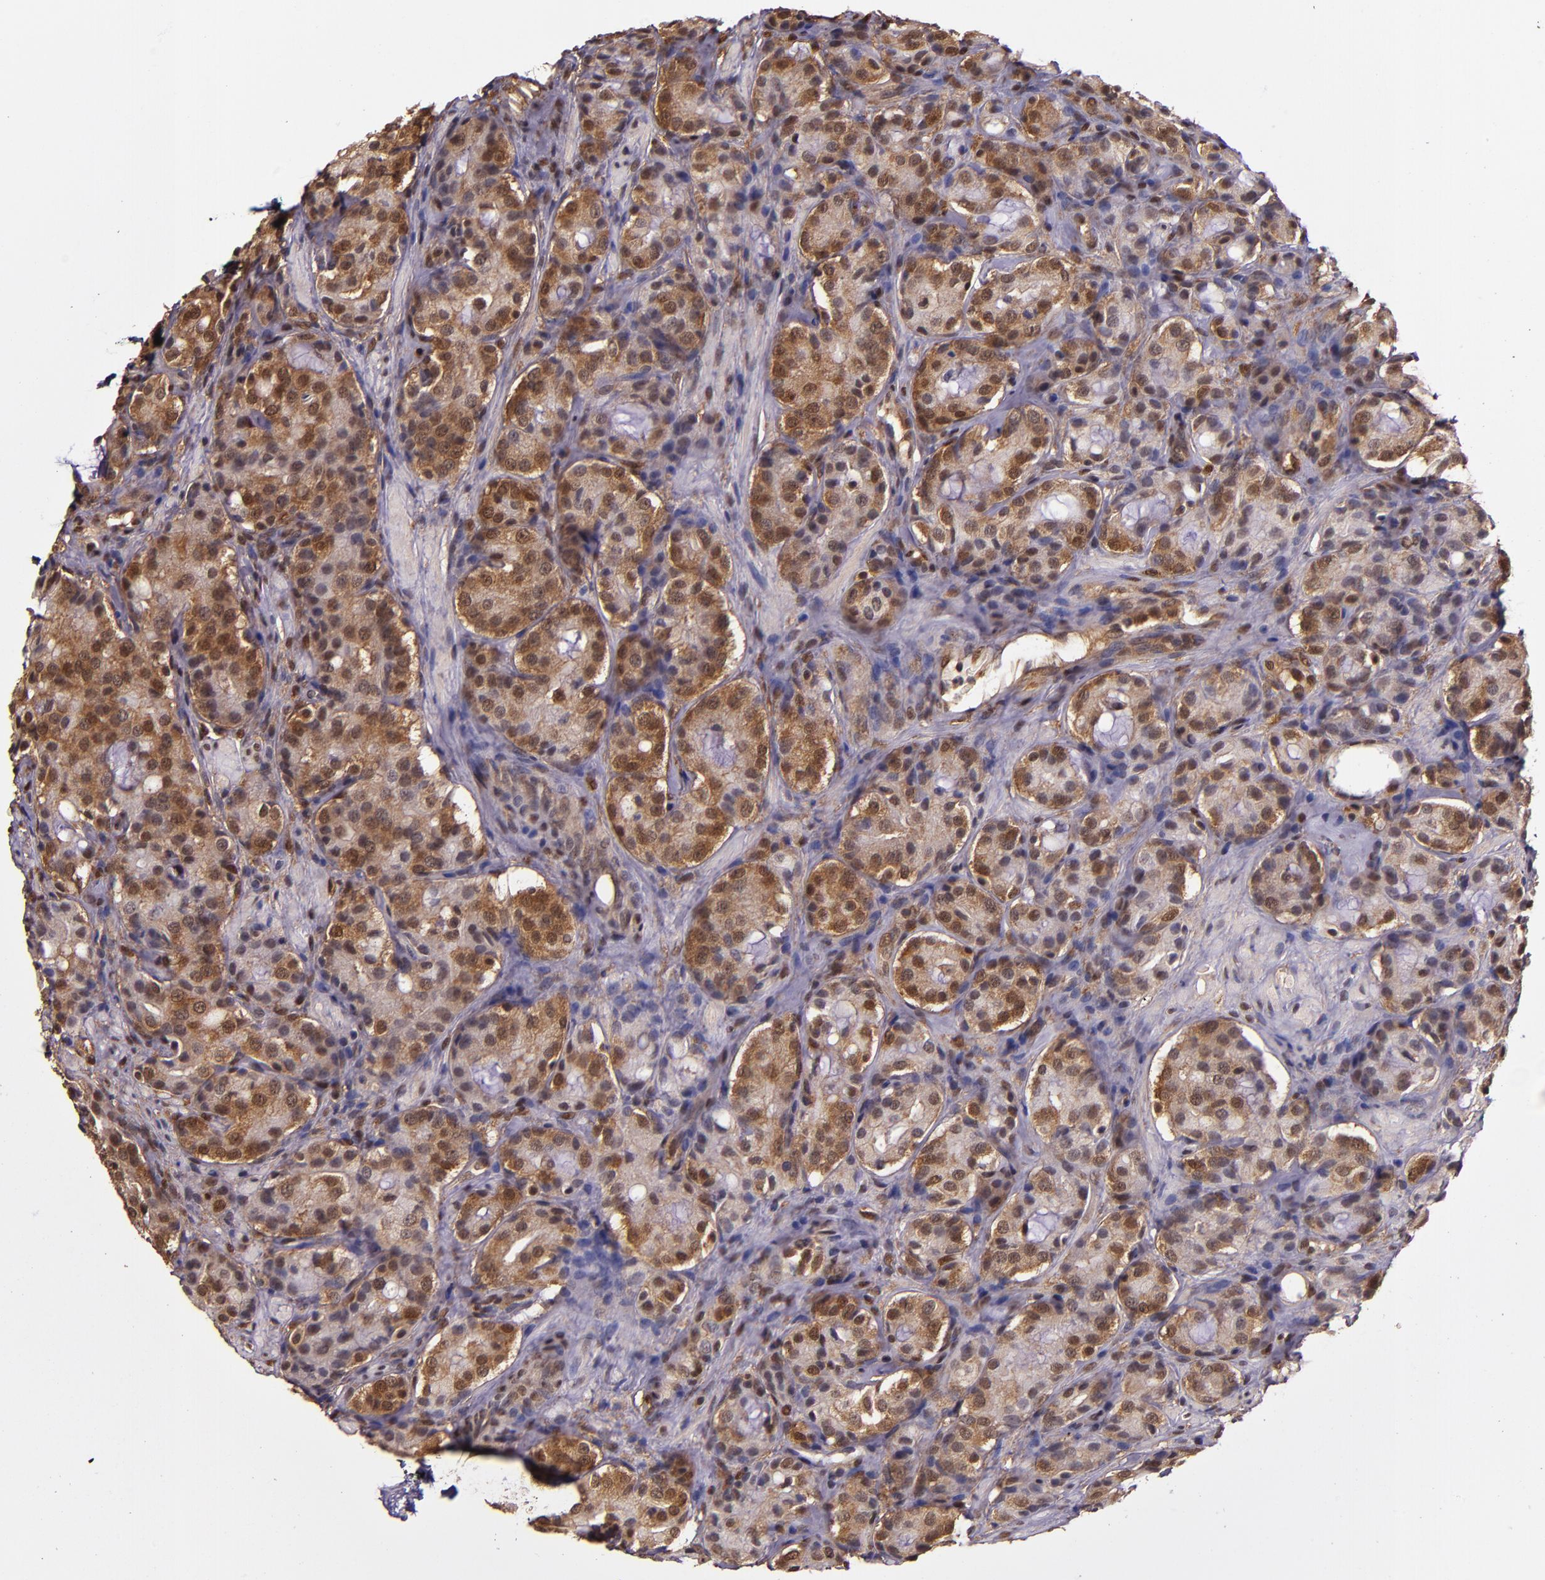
{"staining": {"intensity": "moderate", "quantity": ">75%", "location": "cytoplasmic/membranous,nuclear"}, "tissue": "prostate cancer", "cell_type": "Tumor cells", "image_type": "cancer", "snomed": [{"axis": "morphology", "description": "Adenocarcinoma, High grade"}, {"axis": "topography", "description": "Prostate"}], "caption": "Immunohistochemistry (IHC) histopathology image of prostate cancer stained for a protein (brown), which displays medium levels of moderate cytoplasmic/membranous and nuclear expression in about >75% of tumor cells.", "gene": "STAT6", "patient": {"sex": "male", "age": 72}}